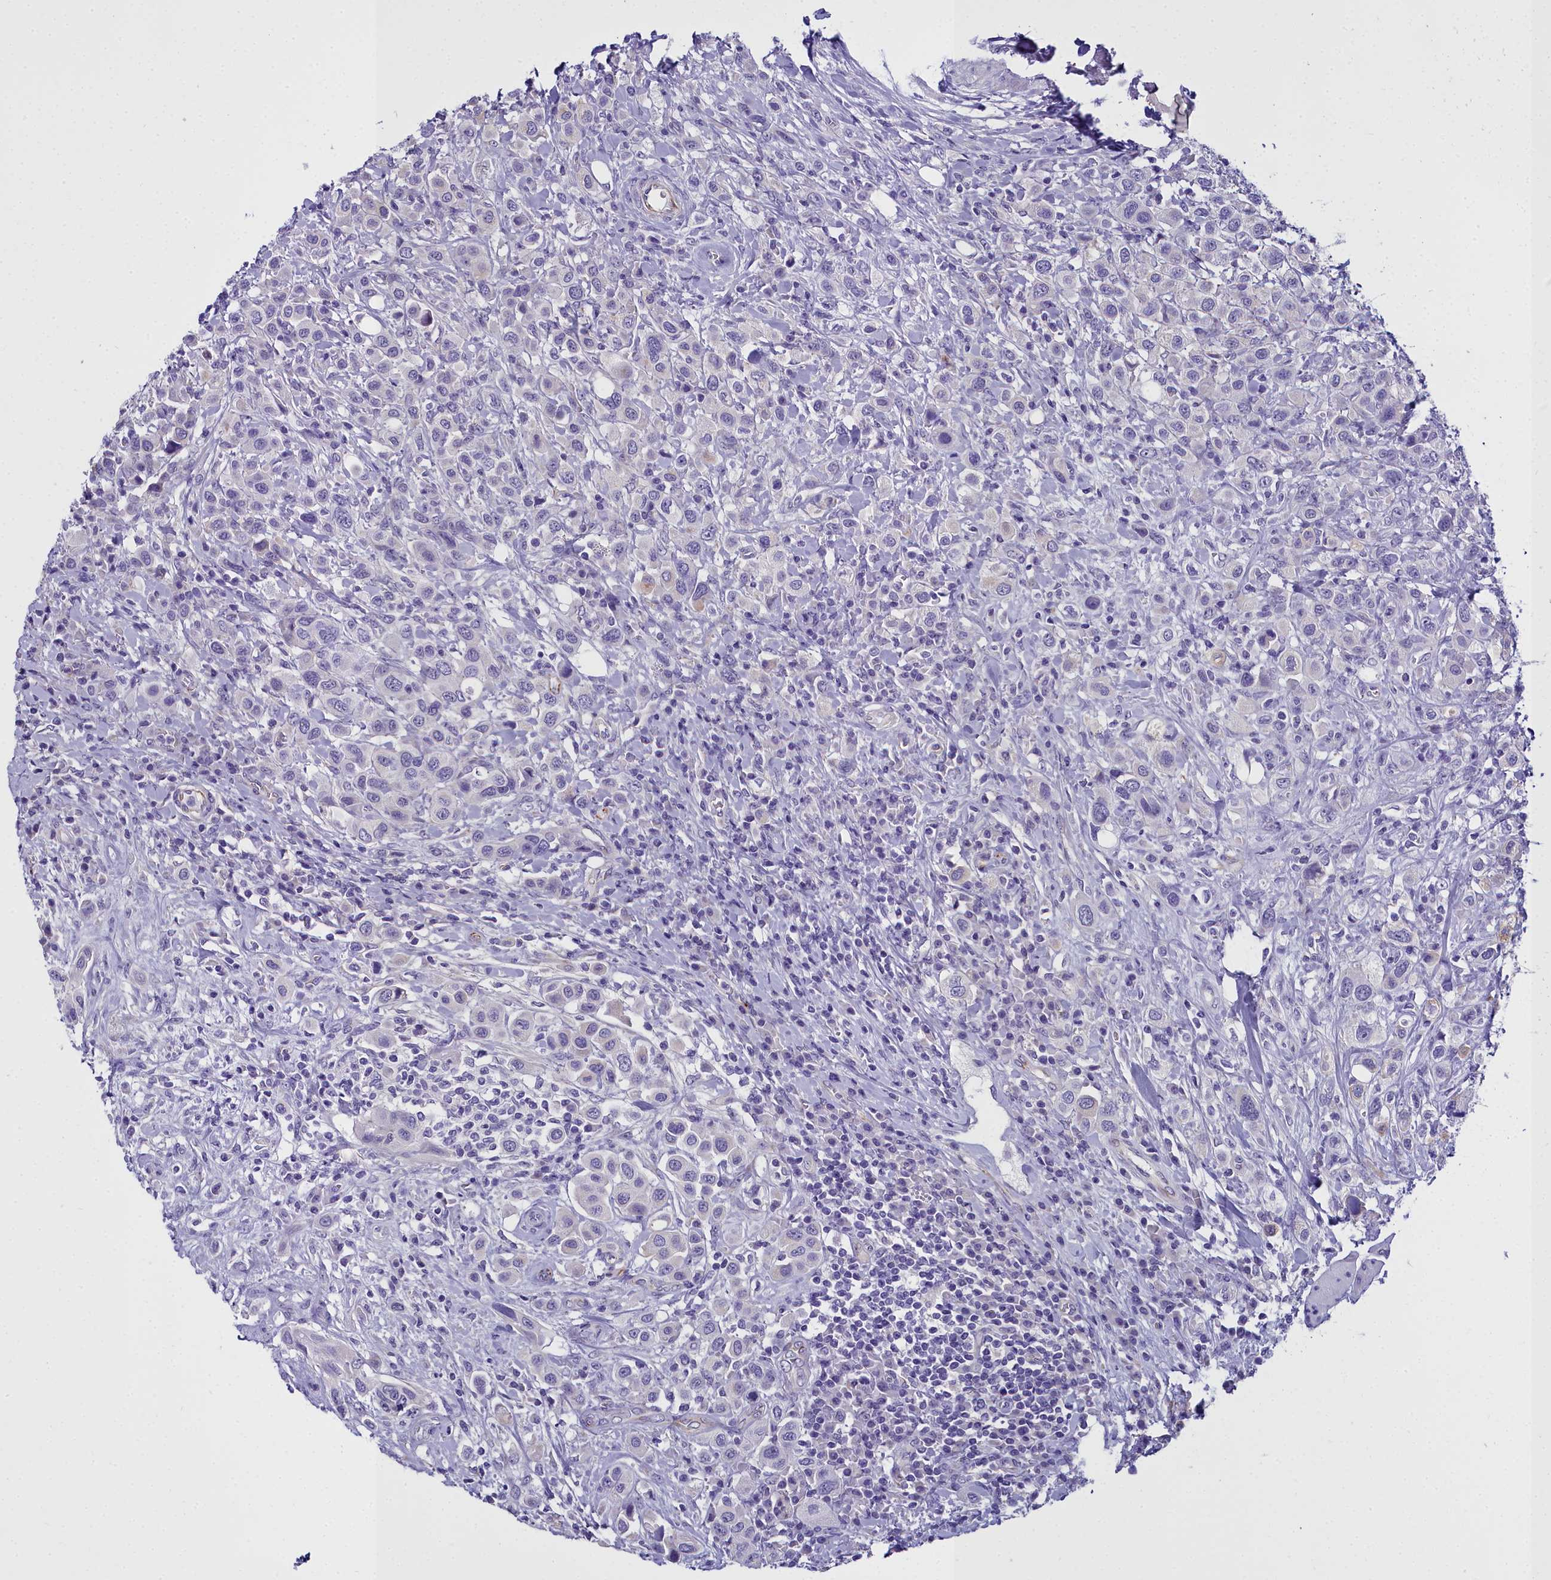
{"staining": {"intensity": "negative", "quantity": "none", "location": "none"}, "tissue": "urothelial cancer", "cell_type": "Tumor cells", "image_type": "cancer", "snomed": [{"axis": "morphology", "description": "Urothelial carcinoma, High grade"}, {"axis": "topography", "description": "Urinary bladder"}], "caption": "Immunohistochemistry histopathology image of human urothelial cancer stained for a protein (brown), which shows no staining in tumor cells.", "gene": "TIMM22", "patient": {"sex": "male", "age": 50}}